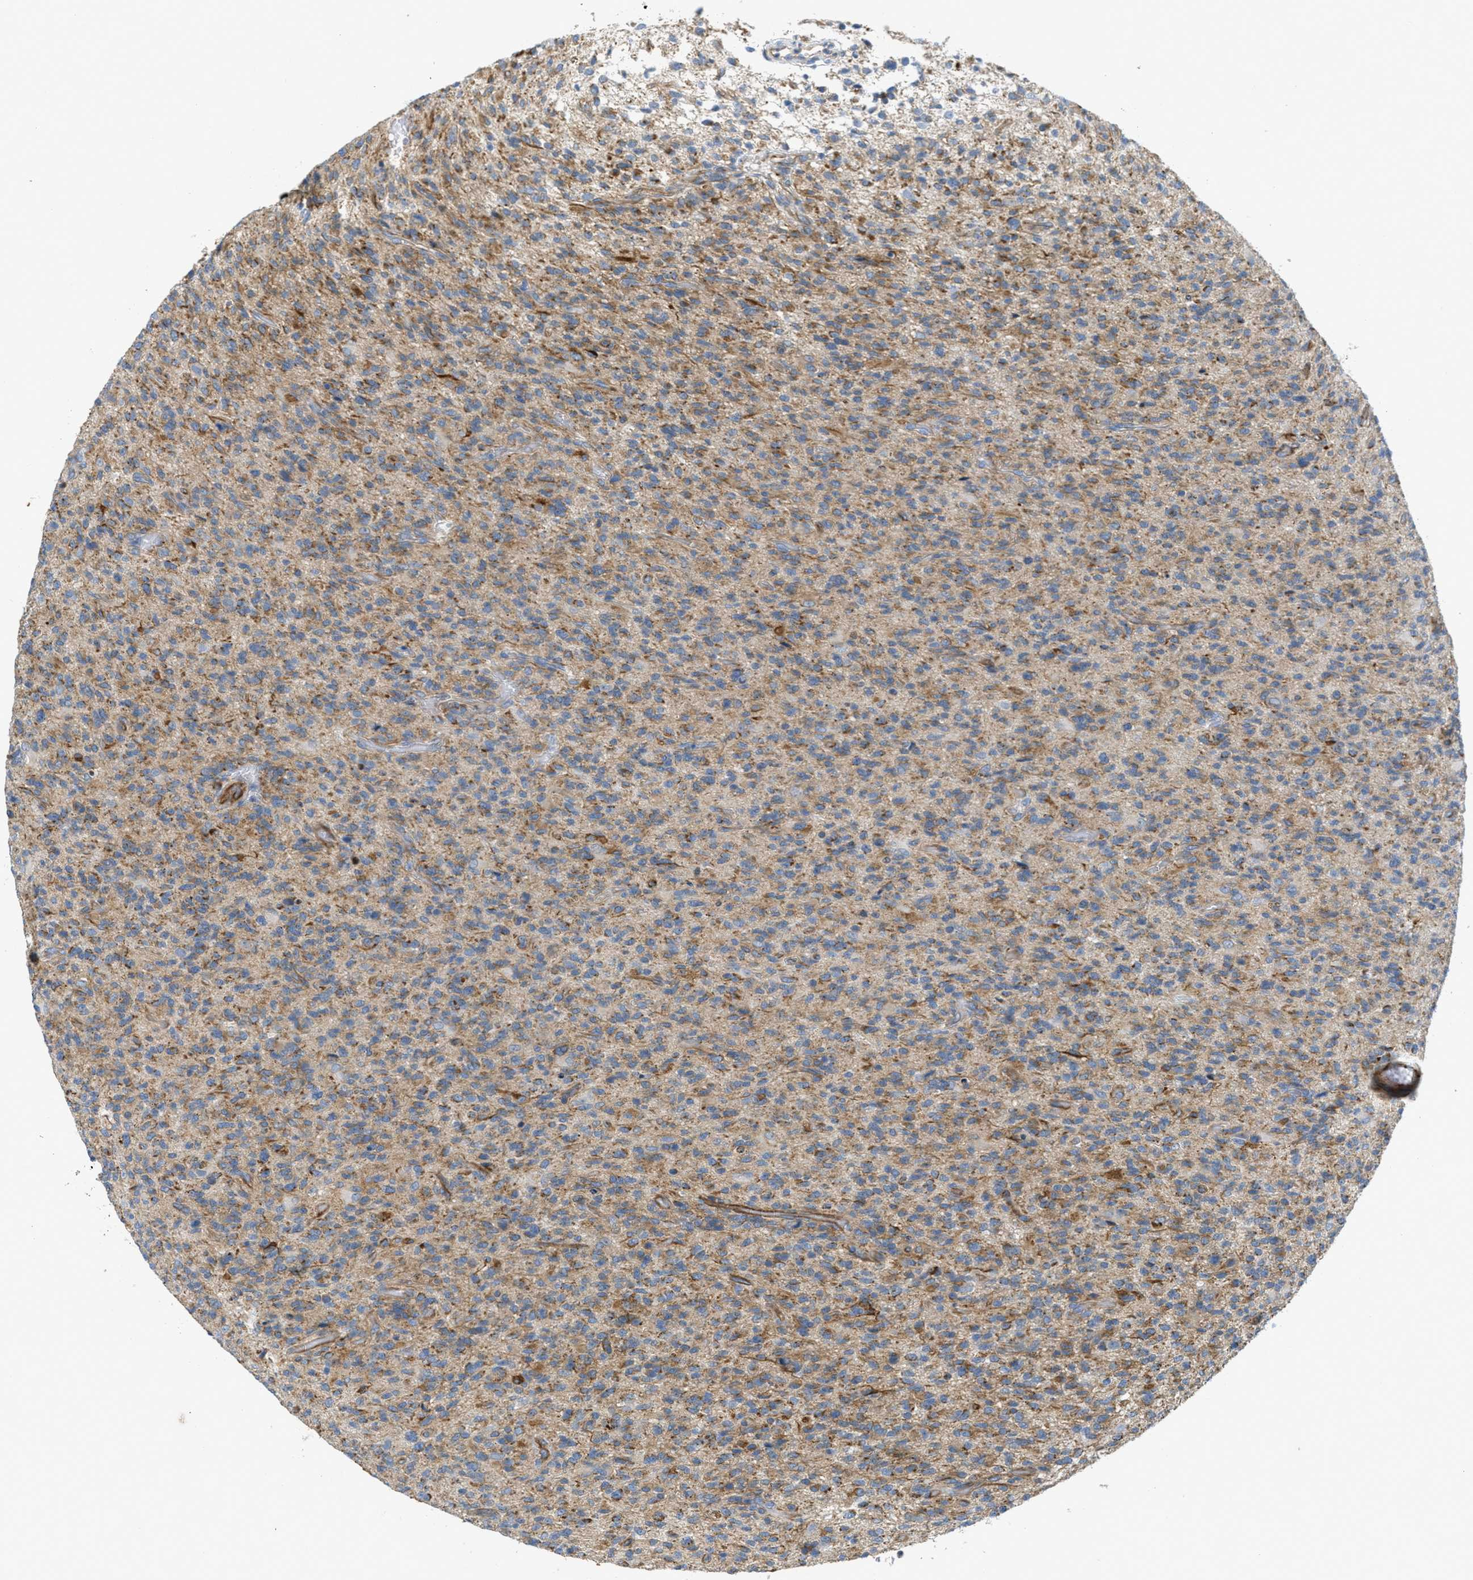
{"staining": {"intensity": "moderate", "quantity": "25%-75%", "location": "cytoplasmic/membranous"}, "tissue": "glioma", "cell_type": "Tumor cells", "image_type": "cancer", "snomed": [{"axis": "morphology", "description": "Glioma, malignant, High grade"}, {"axis": "topography", "description": "Brain"}], "caption": "High-grade glioma (malignant) stained with IHC reveals moderate cytoplasmic/membranous staining in approximately 25%-75% of tumor cells. The staining was performed using DAB, with brown indicating positive protein expression. Nuclei are stained blue with hematoxylin.", "gene": "BTN3A1", "patient": {"sex": "male", "age": 71}}